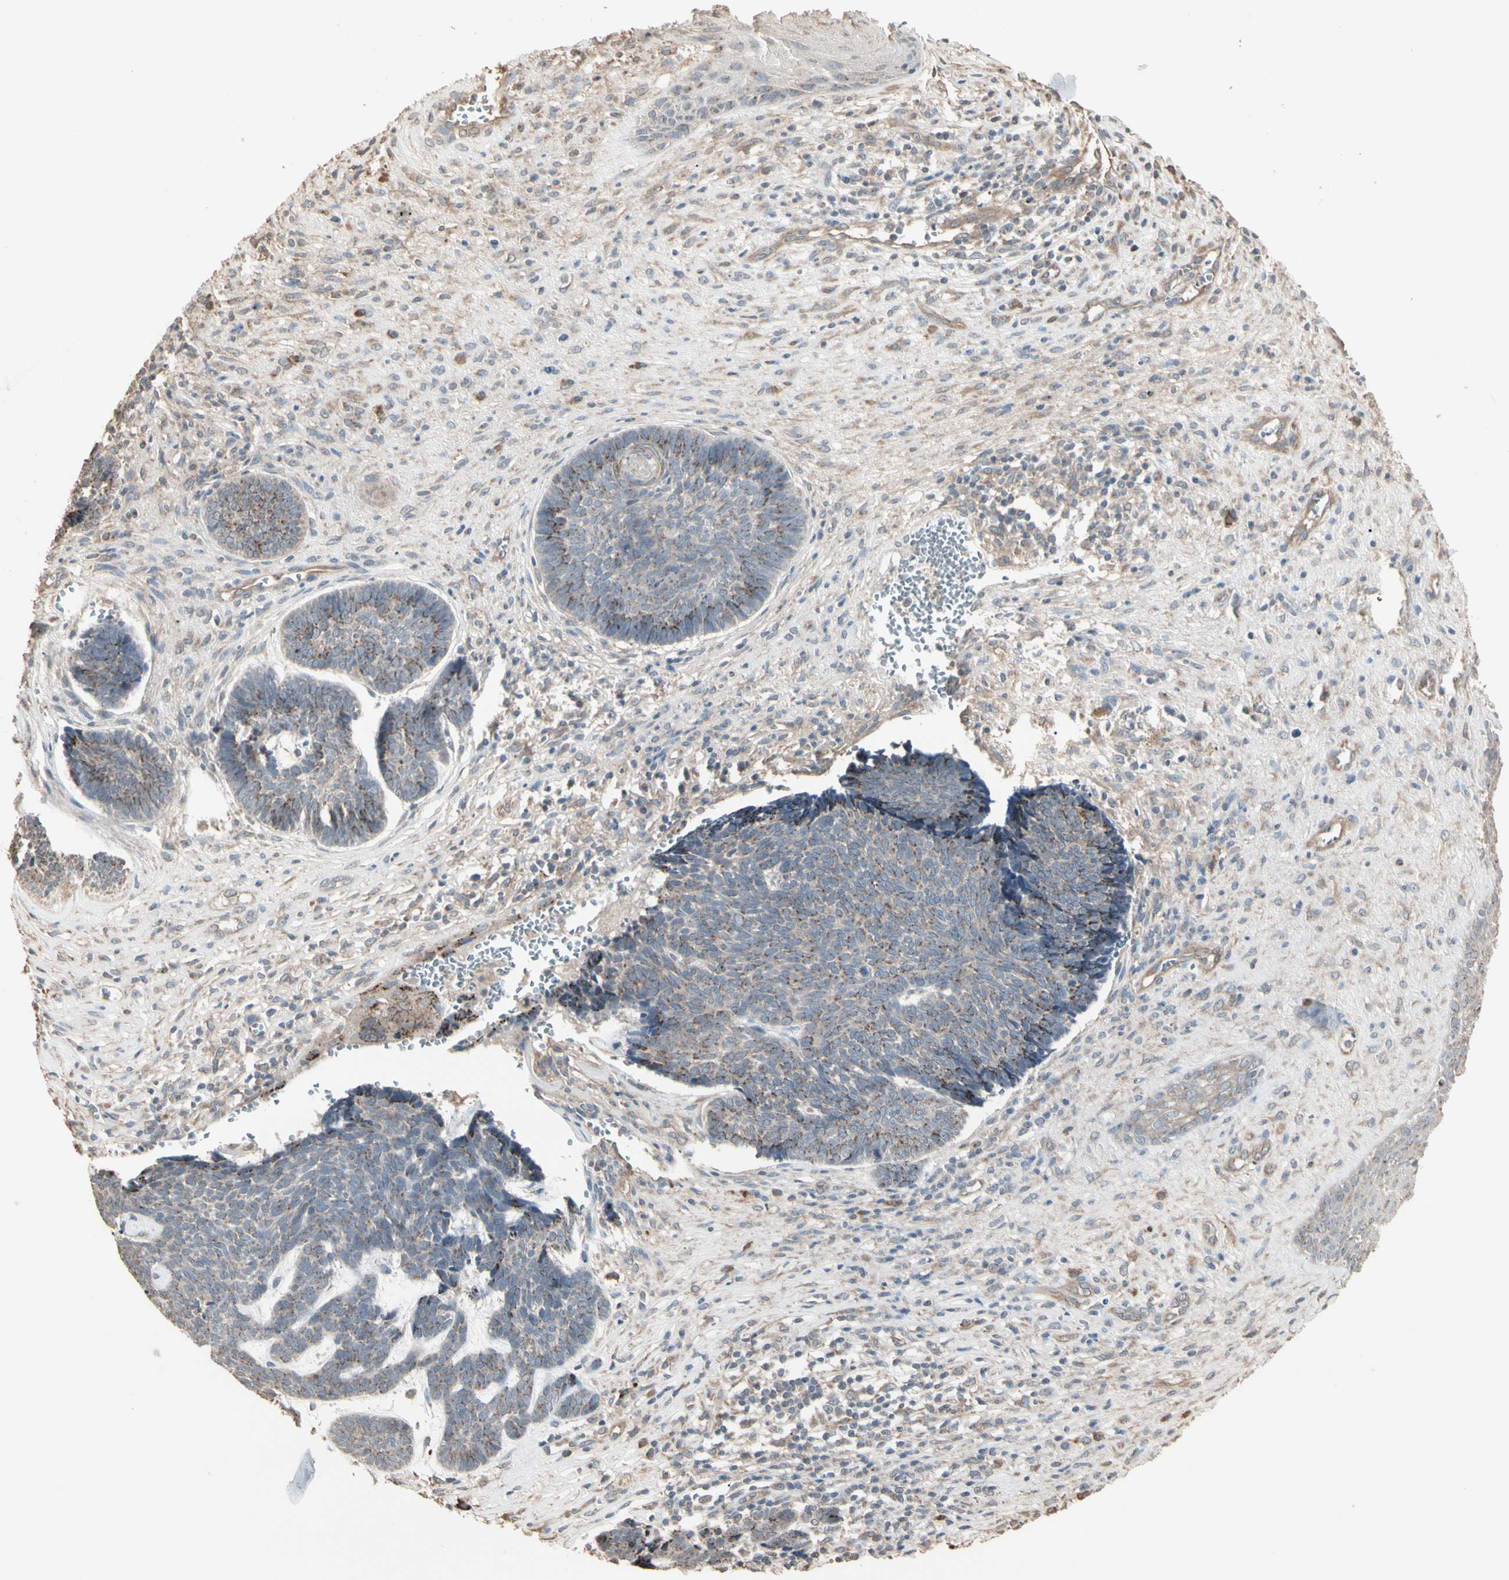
{"staining": {"intensity": "weak", "quantity": "25%-75%", "location": "cytoplasmic/membranous"}, "tissue": "skin cancer", "cell_type": "Tumor cells", "image_type": "cancer", "snomed": [{"axis": "morphology", "description": "Basal cell carcinoma"}, {"axis": "topography", "description": "Skin"}], "caption": "Immunohistochemistry (IHC) (DAB (3,3'-diaminobenzidine)) staining of human skin cancer (basal cell carcinoma) exhibits weak cytoplasmic/membranous protein staining in approximately 25%-75% of tumor cells.", "gene": "GALNT3", "patient": {"sex": "male", "age": 84}}